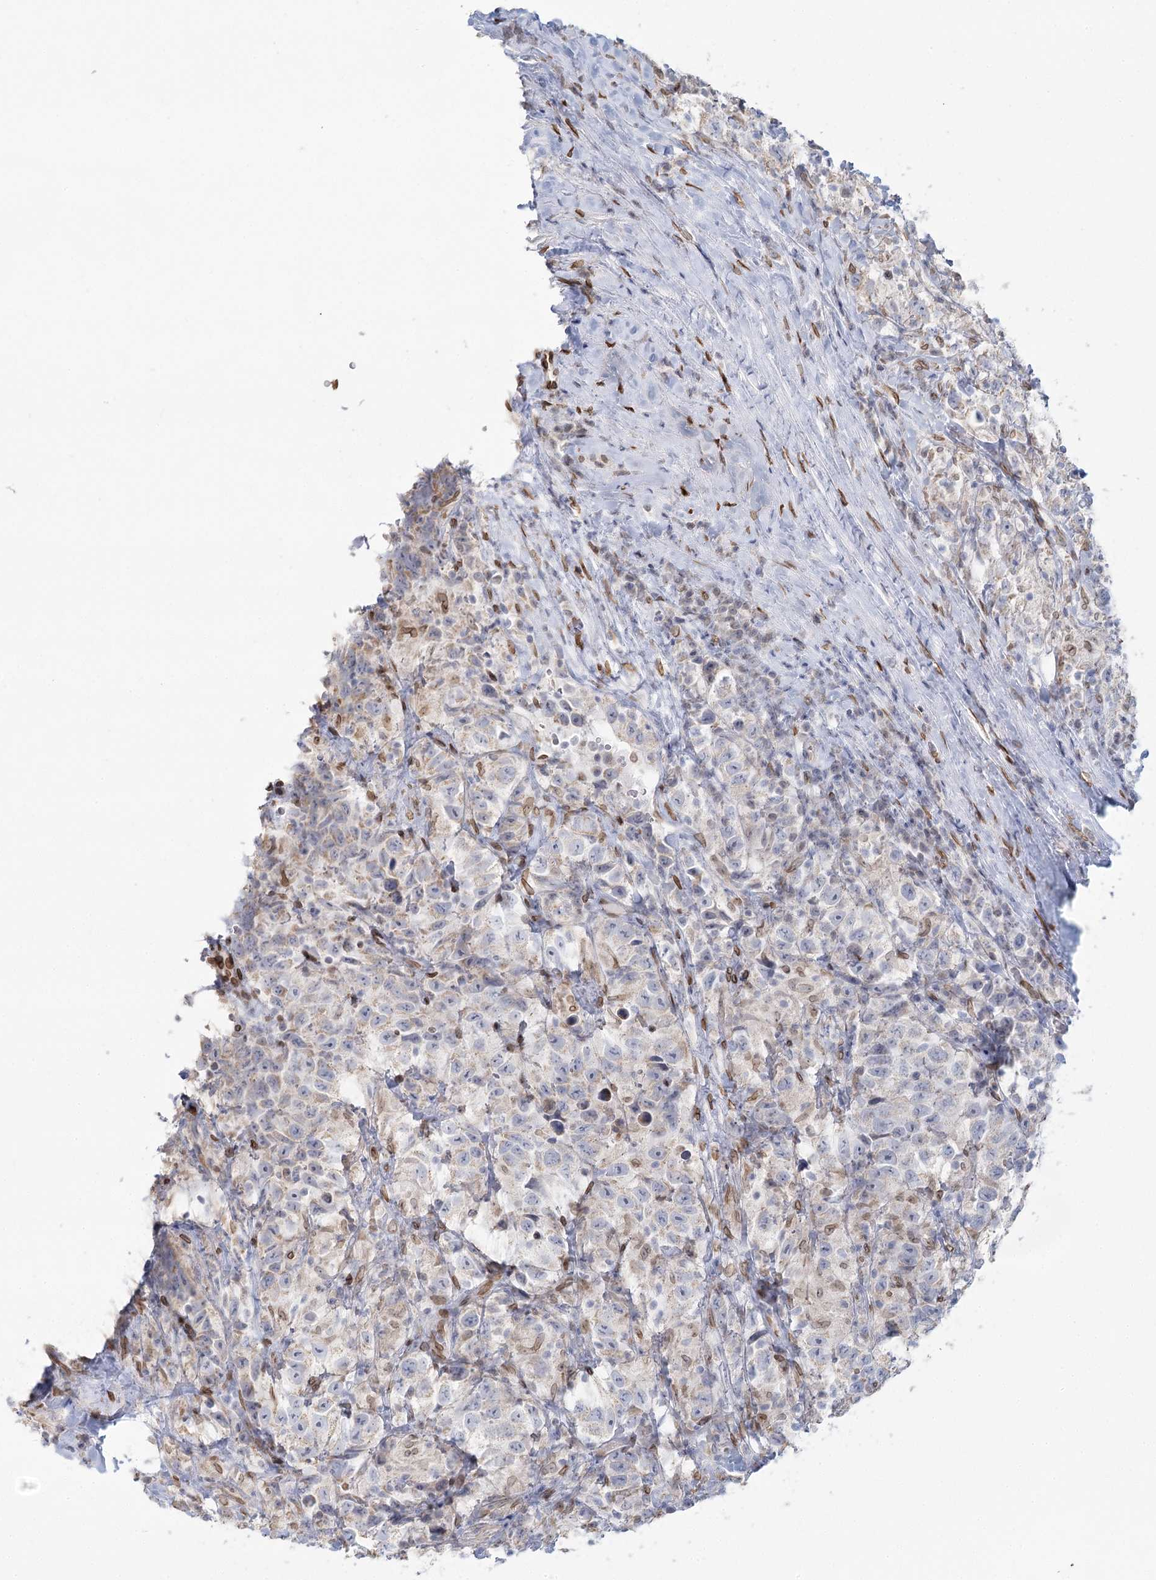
{"staining": {"intensity": "negative", "quantity": "none", "location": "none"}, "tissue": "testis cancer", "cell_type": "Tumor cells", "image_type": "cancer", "snomed": [{"axis": "morphology", "description": "Seminoma, NOS"}, {"axis": "topography", "description": "Testis"}], "caption": "DAB immunohistochemical staining of human testis cancer shows no significant staining in tumor cells.", "gene": "VWA5A", "patient": {"sex": "male", "age": 41}}